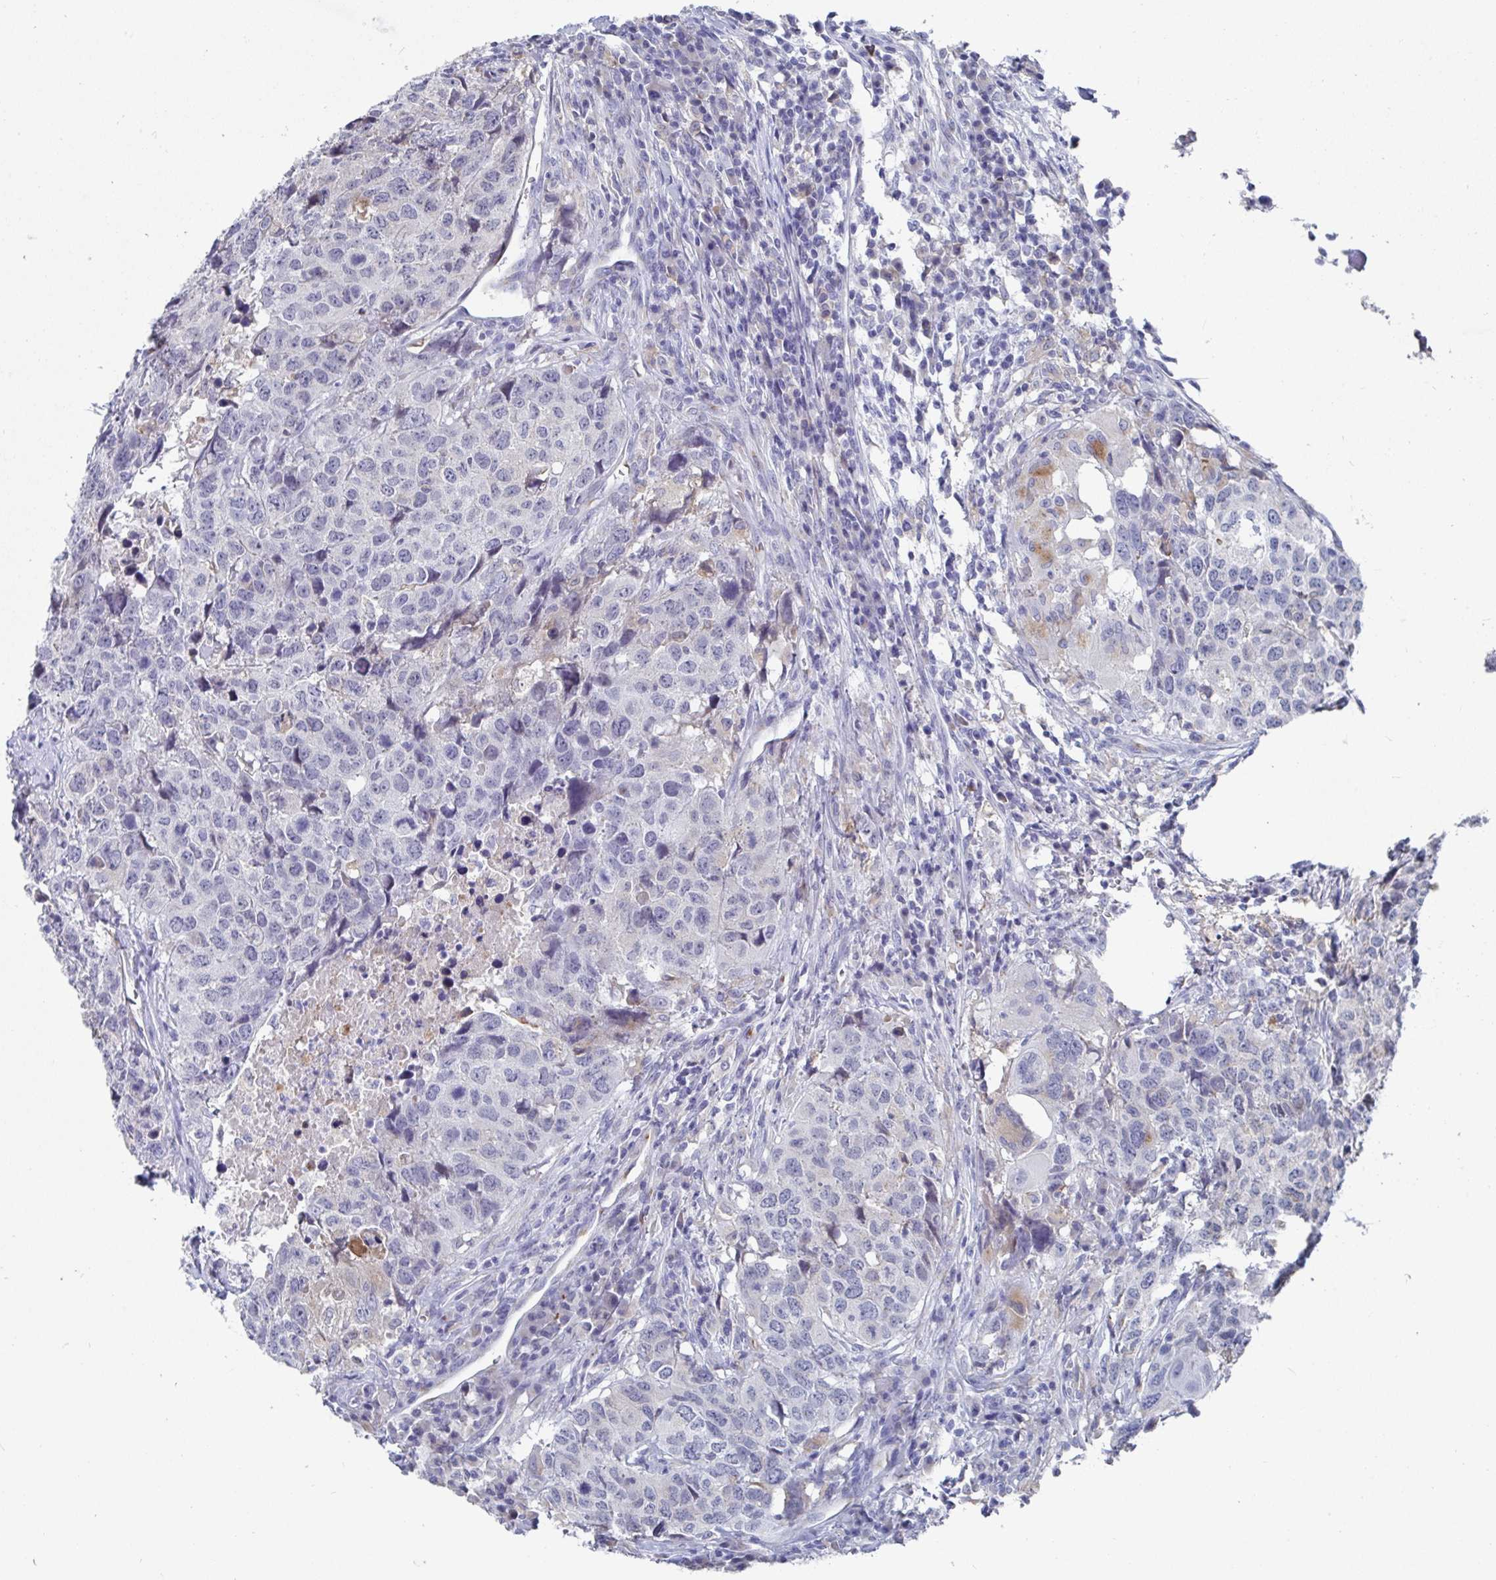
{"staining": {"intensity": "negative", "quantity": "none", "location": "none"}, "tissue": "head and neck cancer", "cell_type": "Tumor cells", "image_type": "cancer", "snomed": [{"axis": "morphology", "description": "Normal tissue, NOS"}, {"axis": "morphology", "description": "Squamous cell carcinoma, NOS"}, {"axis": "topography", "description": "Skeletal muscle"}, {"axis": "topography", "description": "Vascular tissue"}, {"axis": "topography", "description": "Peripheral nerve tissue"}, {"axis": "topography", "description": "Head-Neck"}], "caption": "There is no significant positivity in tumor cells of head and neck cancer (squamous cell carcinoma).", "gene": "TAS2R39", "patient": {"sex": "male", "age": 66}}